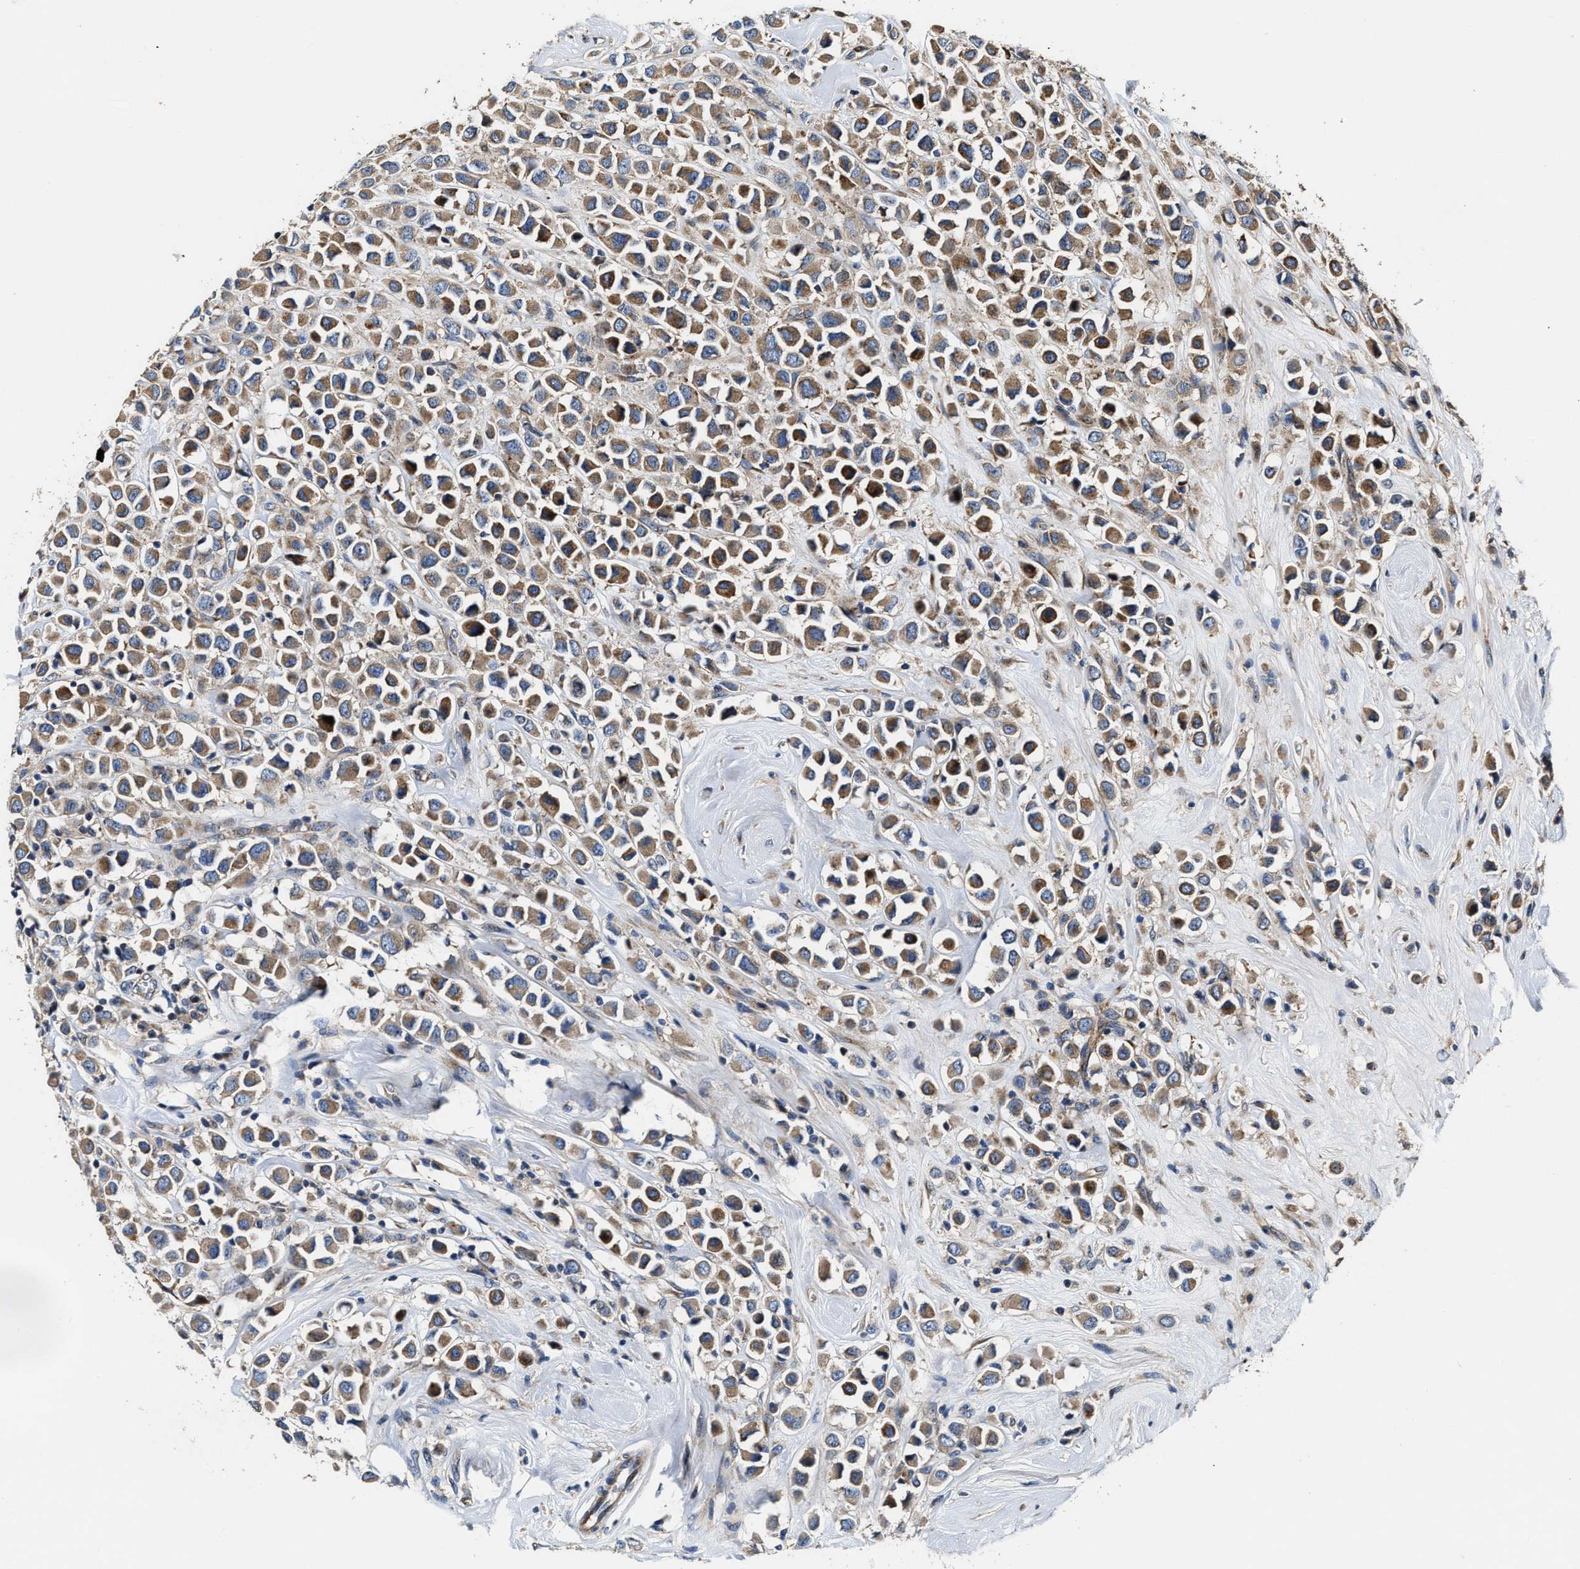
{"staining": {"intensity": "moderate", "quantity": ">75%", "location": "cytoplasmic/membranous"}, "tissue": "breast cancer", "cell_type": "Tumor cells", "image_type": "cancer", "snomed": [{"axis": "morphology", "description": "Duct carcinoma"}, {"axis": "topography", "description": "Breast"}], "caption": "A high-resolution image shows immunohistochemistry (IHC) staining of breast invasive ductal carcinoma, which reveals moderate cytoplasmic/membranous staining in about >75% of tumor cells. Nuclei are stained in blue.", "gene": "PTAR1", "patient": {"sex": "female", "age": 61}}